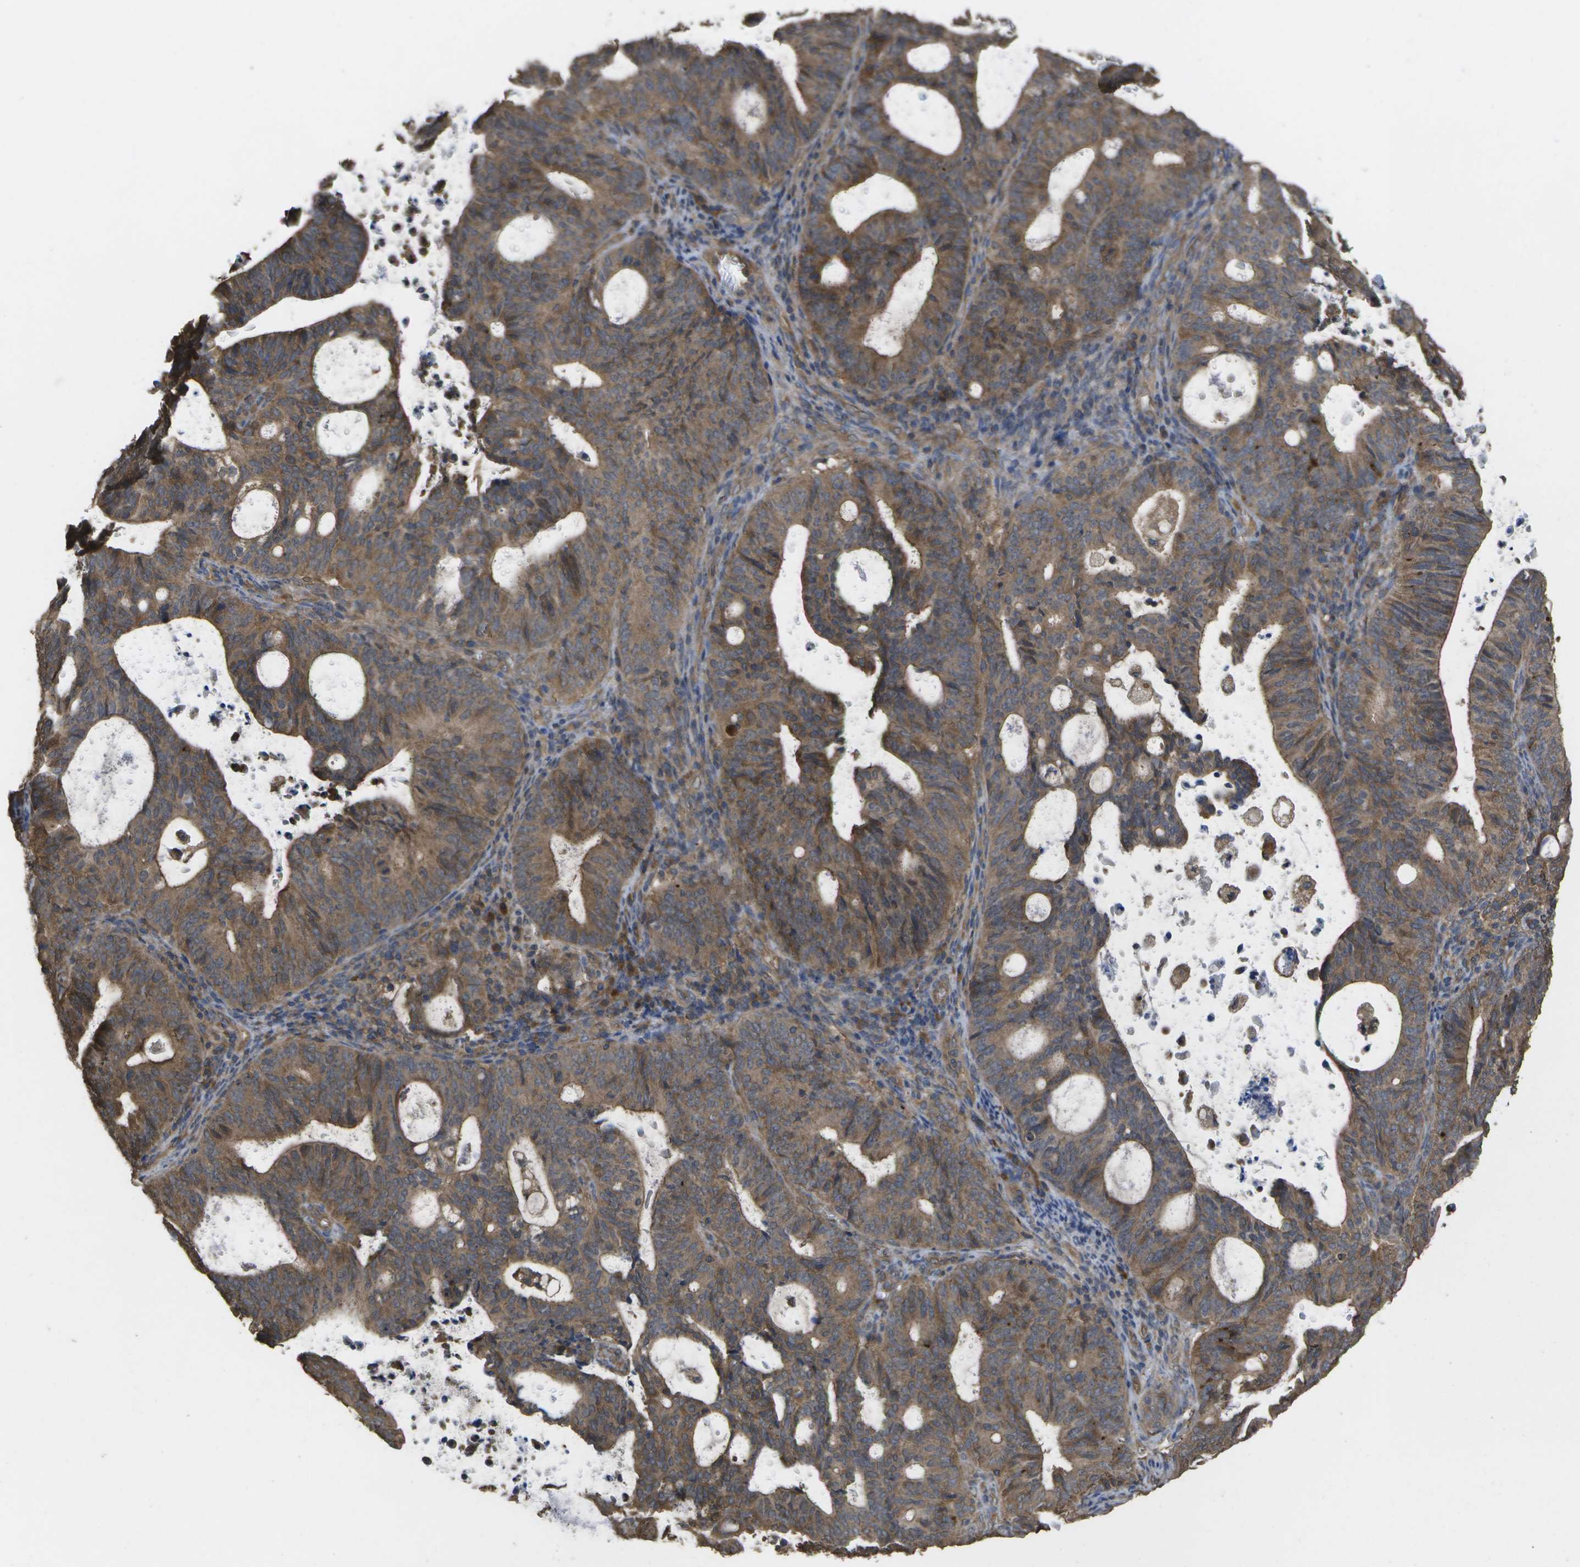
{"staining": {"intensity": "strong", "quantity": ">75%", "location": "cytoplasmic/membranous"}, "tissue": "endometrial cancer", "cell_type": "Tumor cells", "image_type": "cancer", "snomed": [{"axis": "morphology", "description": "Adenocarcinoma, NOS"}, {"axis": "topography", "description": "Uterus"}], "caption": "Immunohistochemical staining of human endometrial adenocarcinoma reveals high levels of strong cytoplasmic/membranous positivity in approximately >75% of tumor cells.", "gene": "SACS", "patient": {"sex": "female", "age": 83}}